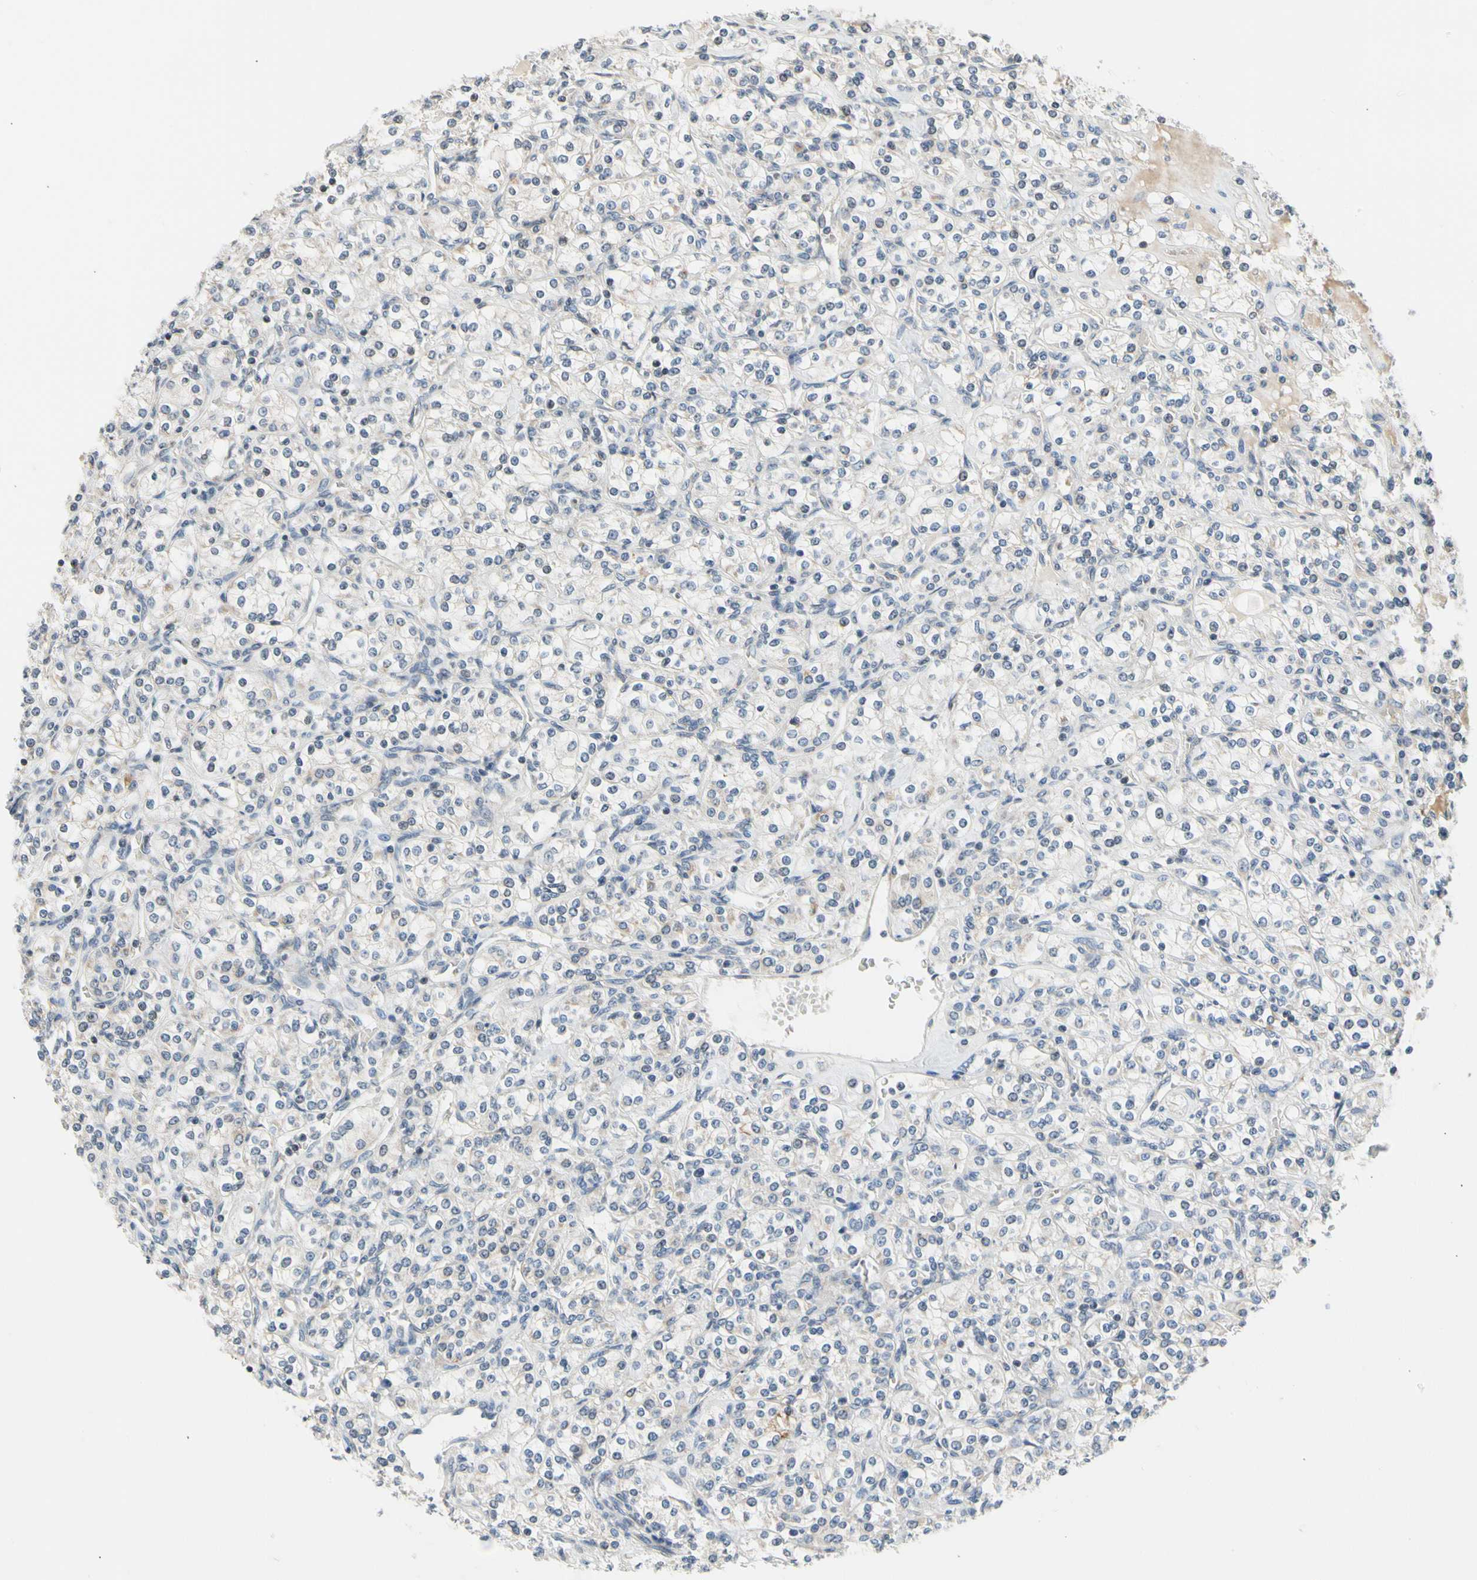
{"staining": {"intensity": "negative", "quantity": "none", "location": "none"}, "tissue": "renal cancer", "cell_type": "Tumor cells", "image_type": "cancer", "snomed": [{"axis": "morphology", "description": "Adenocarcinoma, NOS"}, {"axis": "topography", "description": "Kidney"}], "caption": "Tumor cells are negative for brown protein staining in renal cancer (adenocarcinoma).", "gene": "SOX30", "patient": {"sex": "male", "age": 77}}